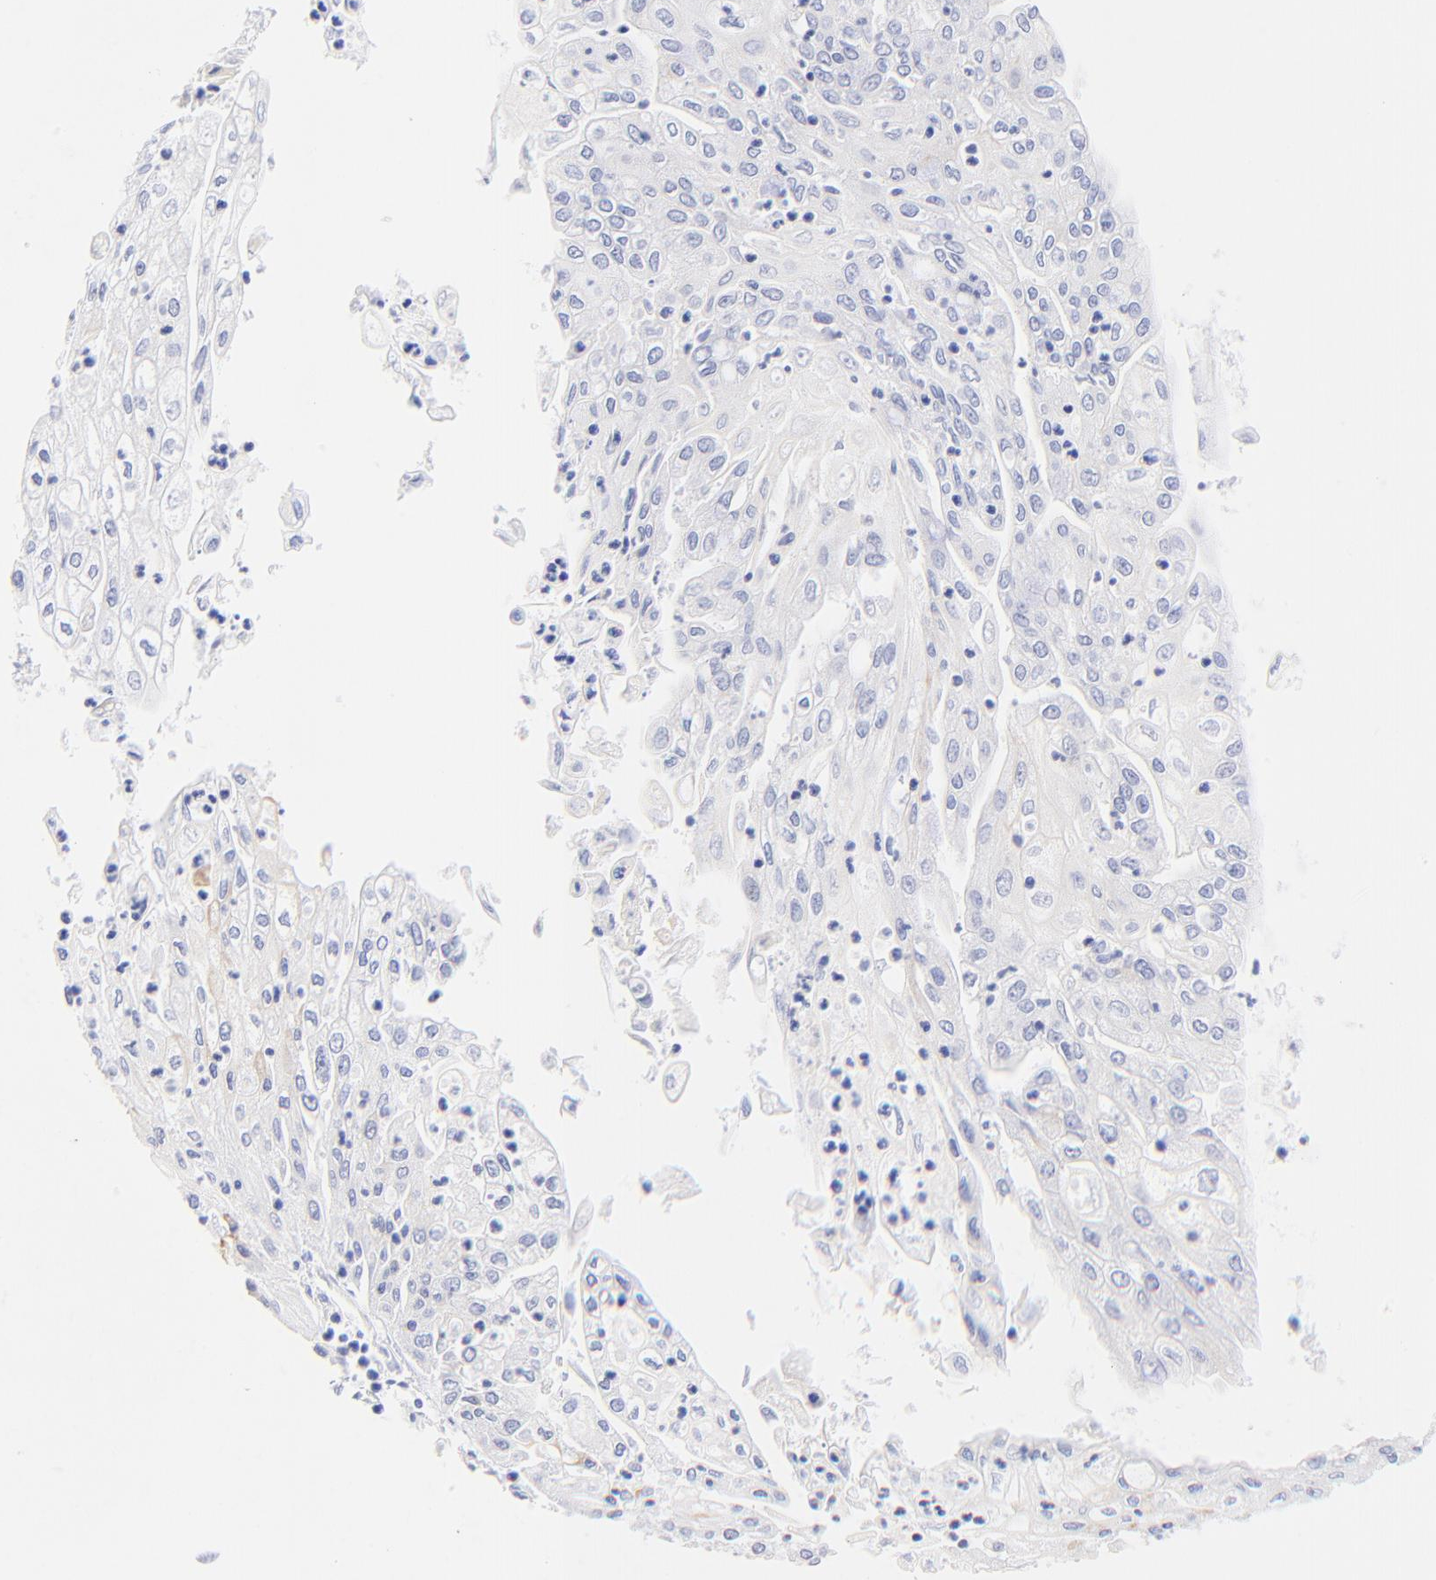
{"staining": {"intensity": "negative", "quantity": "none", "location": "none"}, "tissue": "endometrial cancer", "cell_type": "Tumor cells", "image_type": "cancer", "snomed": [{"axis": "morphology", "description": "Adenocarcinoma, NOS"}, {"axis": "topography", "description": "Endometrium"}], "caption": "Tumor cells show no significant positivity in endometrial adenocarcinoma.", "gene": "RAB3A", "patient": {"sex": "female", "age": 75}}